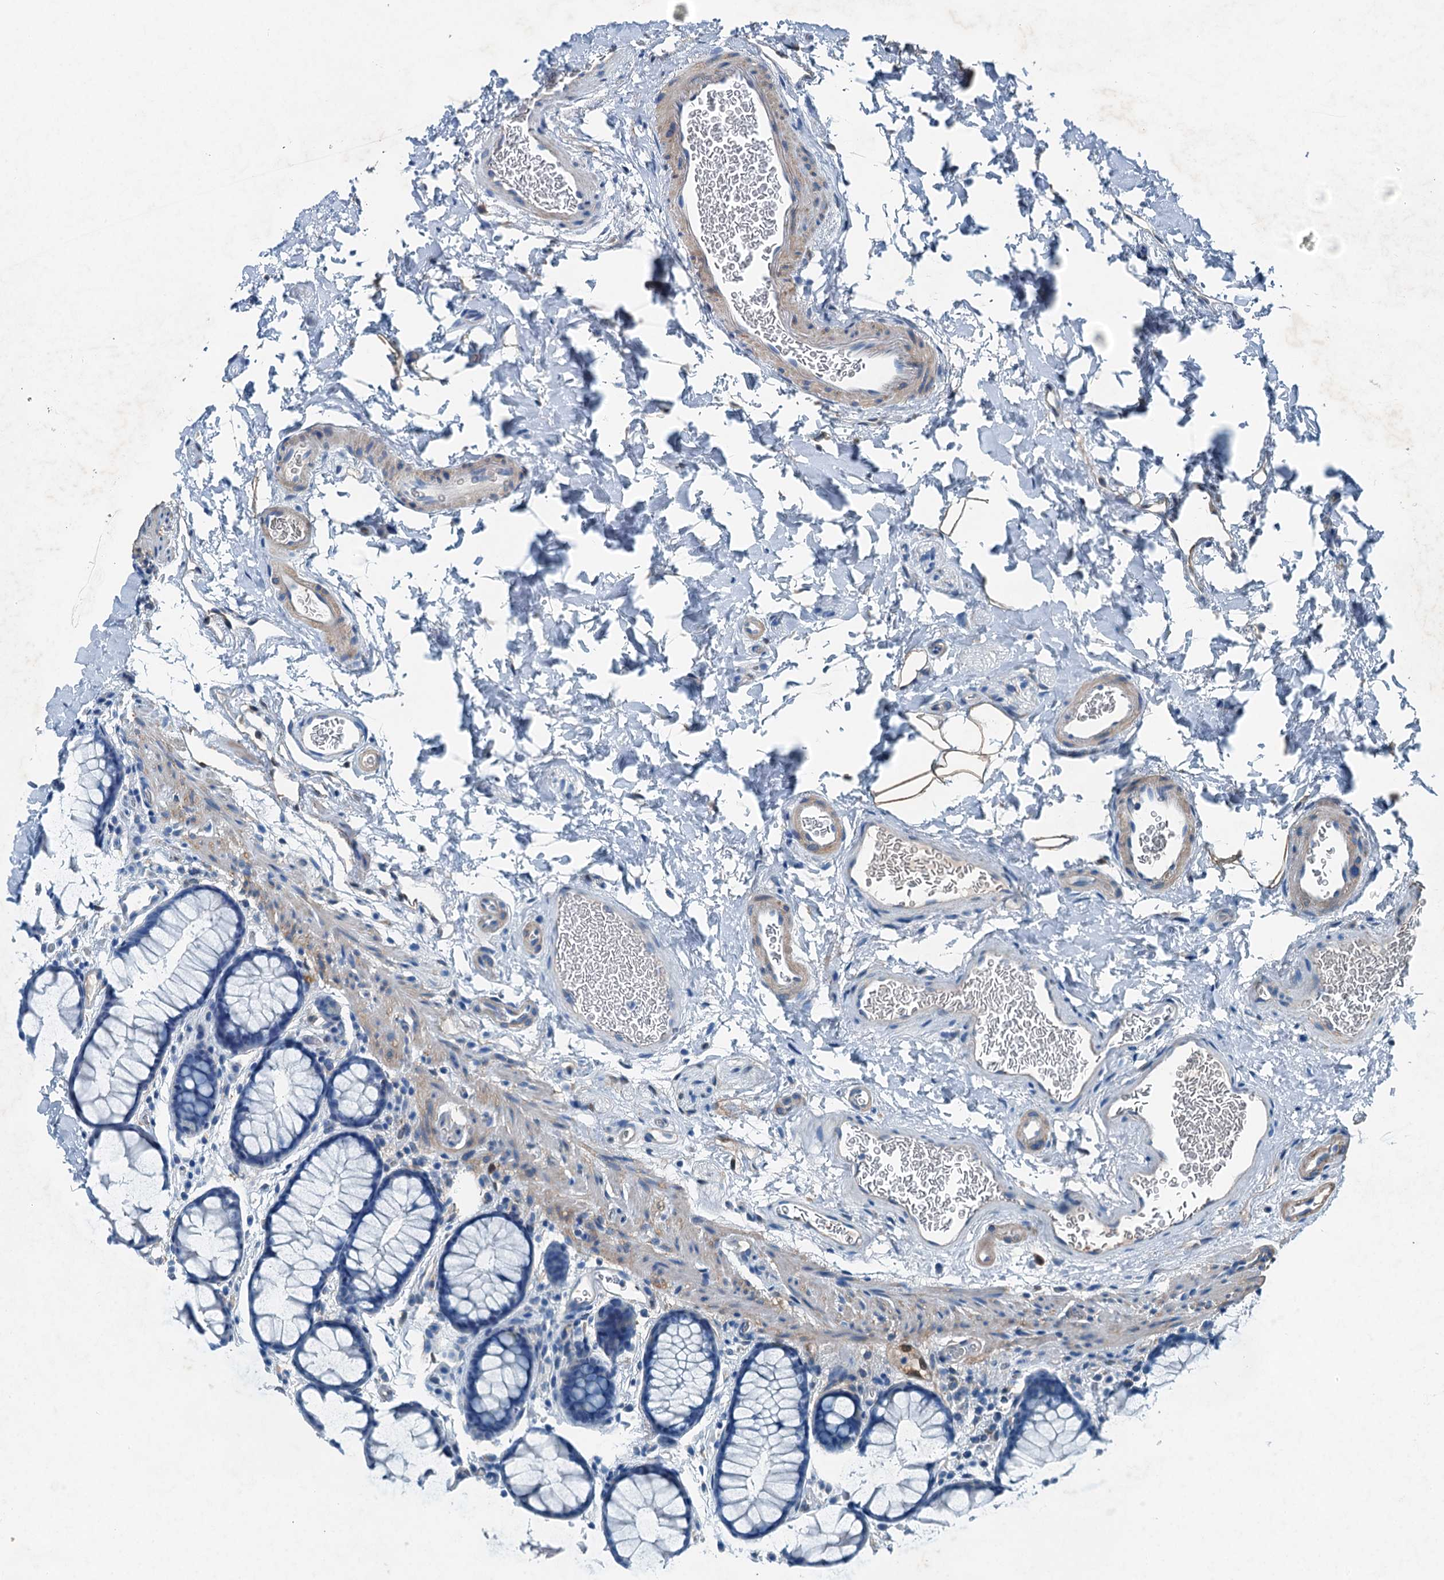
{"staining": {"intensity": "negative", "quantity": "none", "location": "none"}, "tissue": "colon", "cell_type": "Endothelial cells", "image_type": "normal", "snomed": [{"axis": "morphology", "description": "Normal tissue, NOS"}, {"axis": "topography", "description": "Colon"}], "caption": "A micrograph of colon stained for a protein shows no brown staining in endothelial cells.", "gene": "RAB3IL1", "patient": {"sex": "female", "age": 82}}